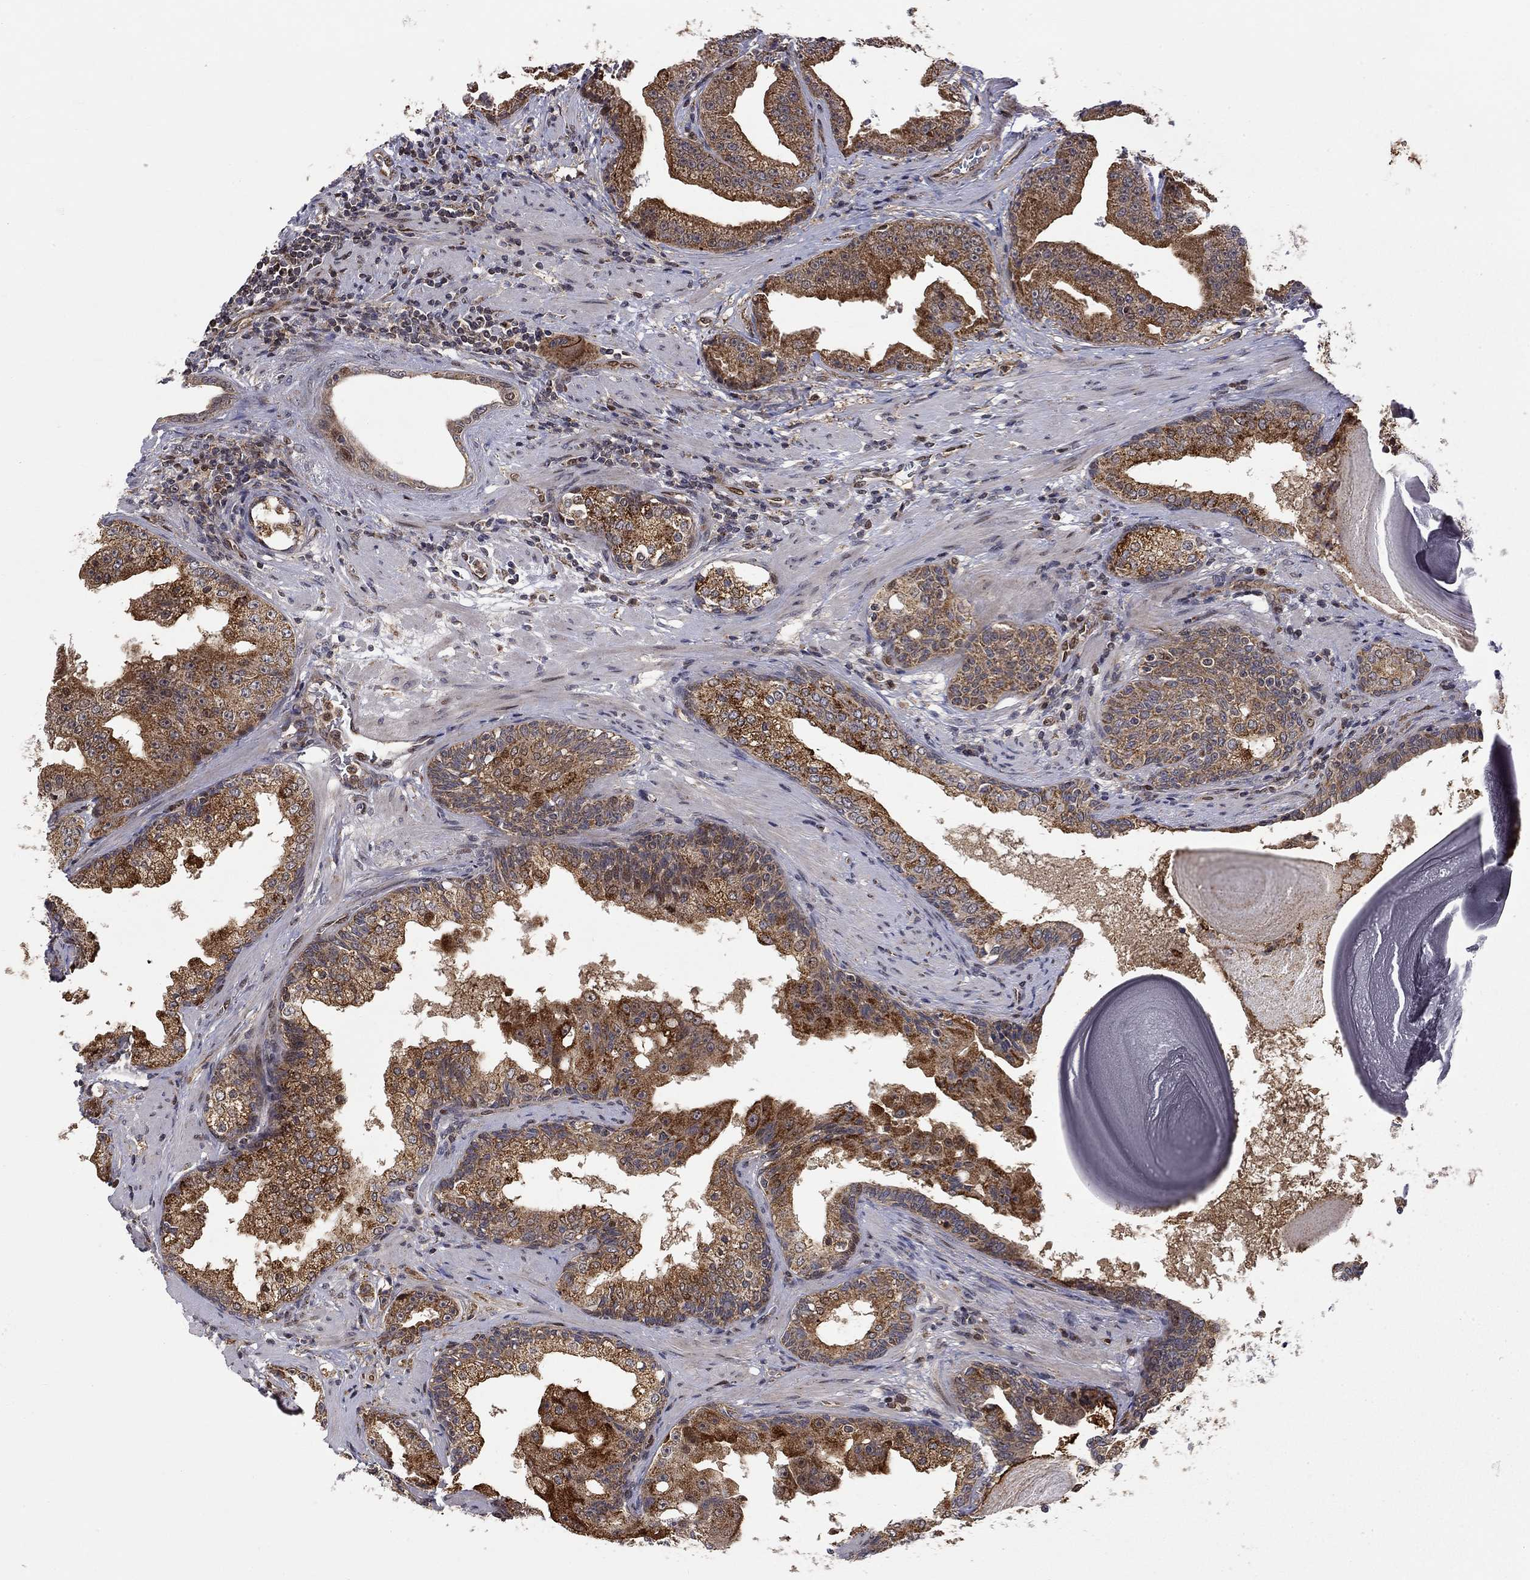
{"staining": {"intensity": "strong", "quantity": ">75%", "location": "cytoplasmic/membranous"}, "tissue": "prostate cancer", "cell_type": "Tumor cells", "image_type": "cancer", "snomed": [{"axis": "morphology", "description": "Adenocarcinoma, Low grade"}, {"axis": "topography", "description": "Prostate"}], "caption": "Low-grade adenocarcinoma (prostate) was stained to show a protein in brown. There is high levels of strong cytoplasmic/membranous expression in approximately >75% of tumor cells.", "gene": "ELOB", "patient": {"sex": "male", "age": 62}}